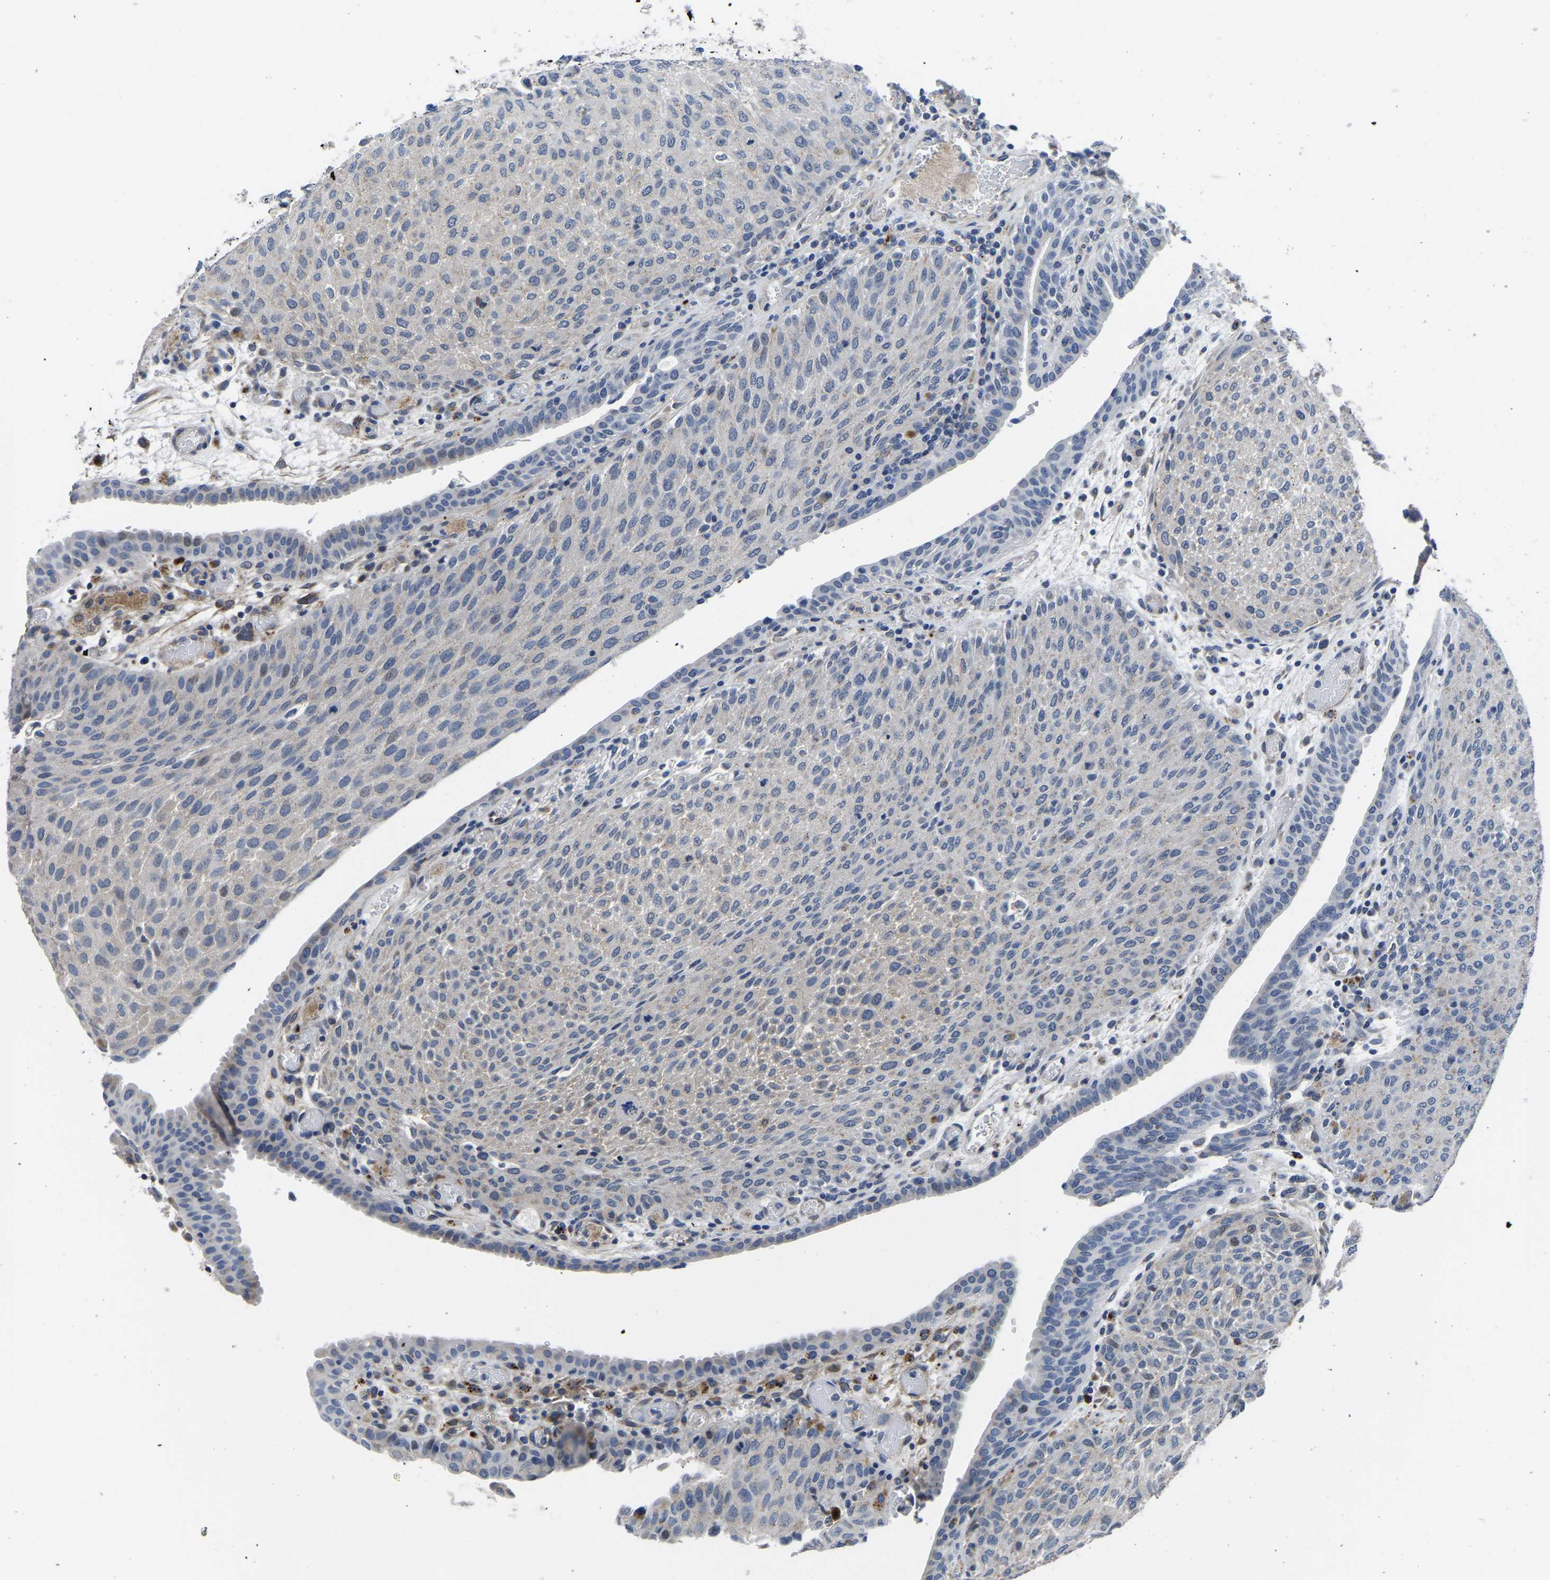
{"staining": {"intensity": "negative", "quantity": "none", "location": "none"}, "tissue": "urothelial cancer", "cell_type": "Tumor cells", "image_type": "cancer", "snomed": [{"axis": "morphology", "description": "Urothelial carcinoma, Low grade"}, {"axis": "morphology", "description": "Urothelial carcinoma, High grade"}, {"axis": "topography", "description": "Urinary bladder"}], "caption": "High magnification brightfield microscopy of urothelial cancer stained with DAB (3,3'-diaminobenzidine) (brown) and counterstained with hematoxylin (blue): tumor cells show no significant expression.", "gene": "PDLIM7", "patient": {"sex": "male", "age": 35}}